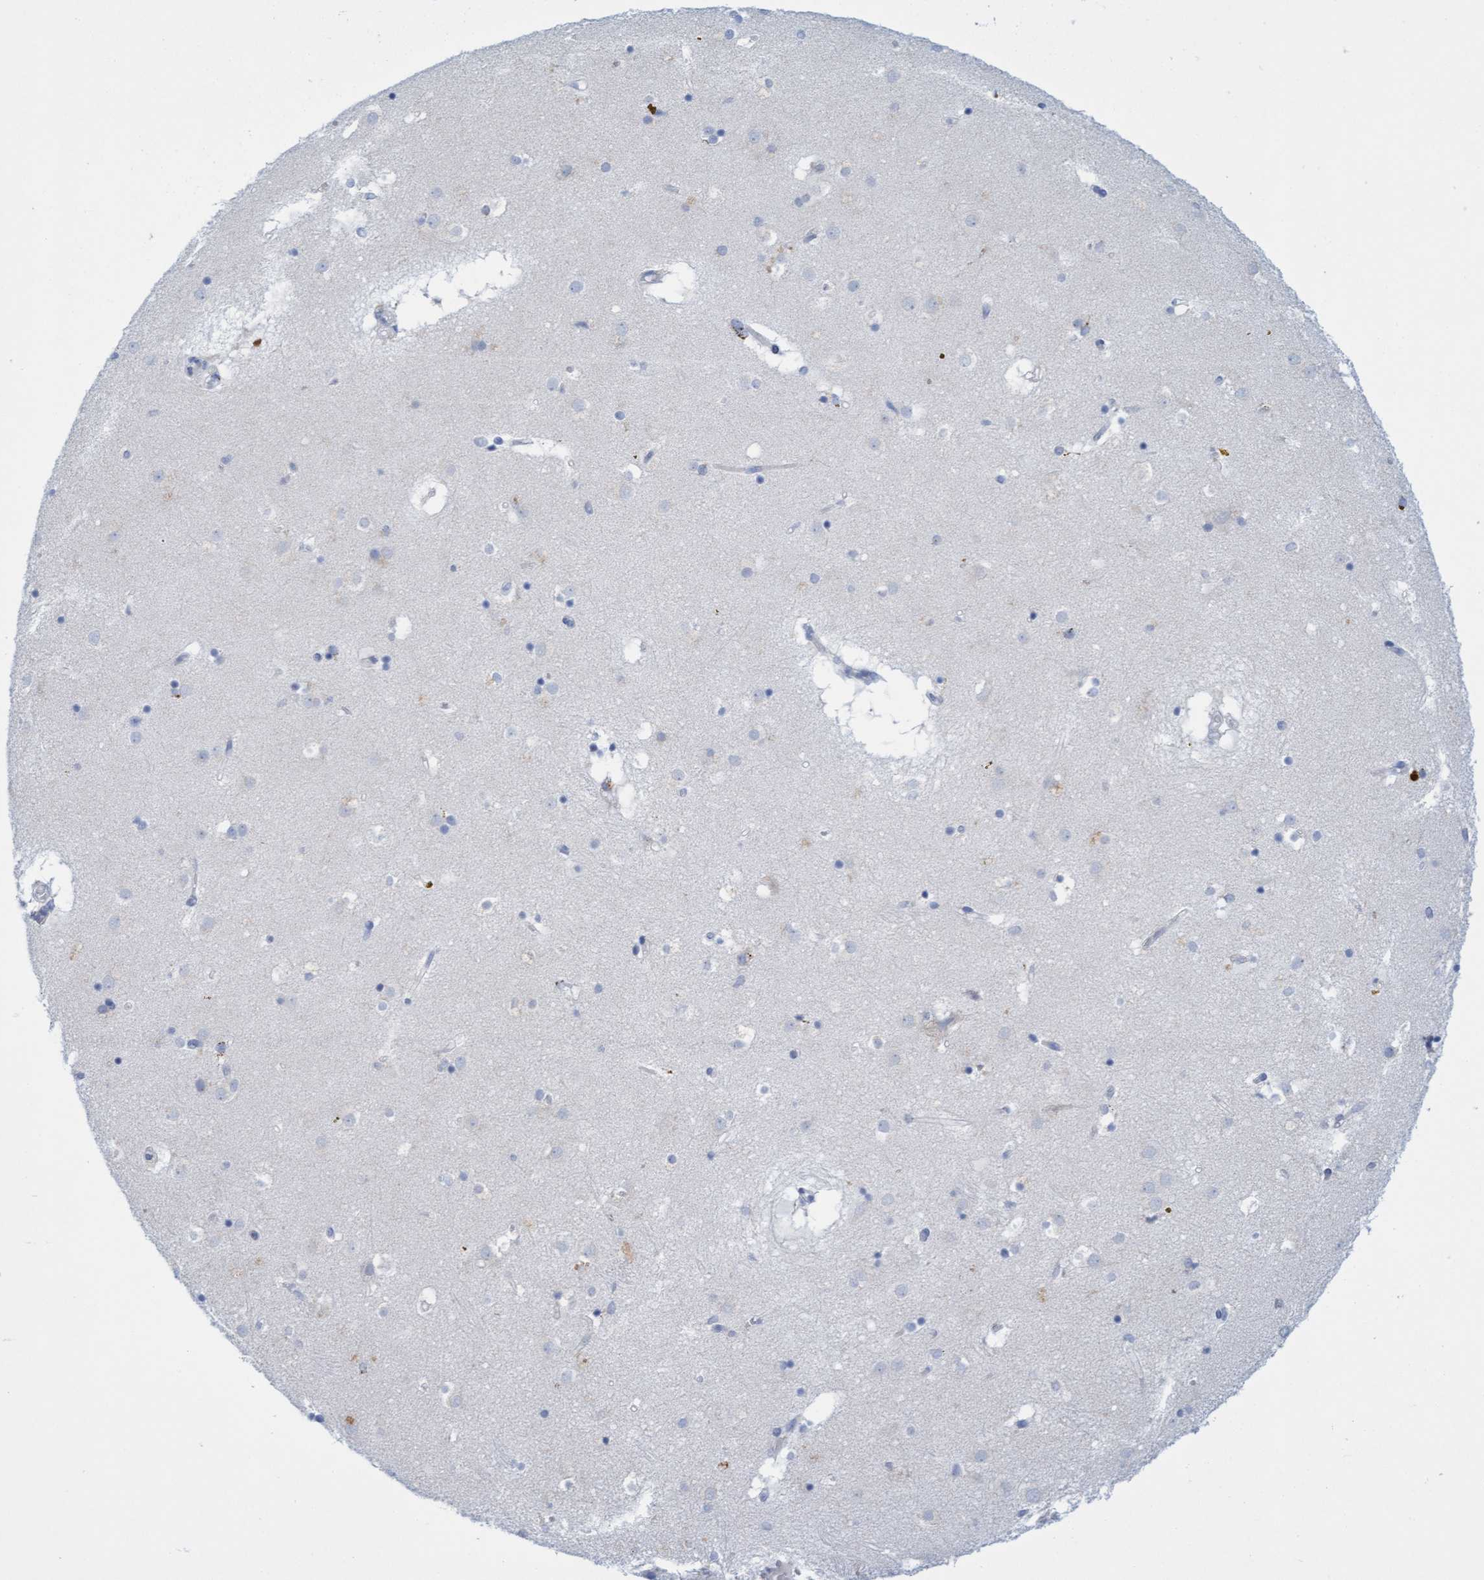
{"staining": {"intensity": "negative", "quantity": "none", "location": "none"}, "tissue": "caudate", "cell_type": "Glial cells", "image_type": "normal", "snomed": [{"axis": "morphology", "description": "Normal tissue, NOS"}, {"axis": "topography", "description": "Lateral ventricle wall"}], "caption": "This photomicrograph is of normal caudate stained with immunohistochemistry (IHC) to label a protein in brown with the nuclei are counter-stained blue. There is no staining in glial cells. (Stains: DAB (3,3'-diaminobenzidine) immunohistochemistry (IHC) with hematoxylin counter stain, Microscopy: brightfield microscopy at high magnification).", "gene": "SGSH", "patient": {"sex": "male", "age": 70}}